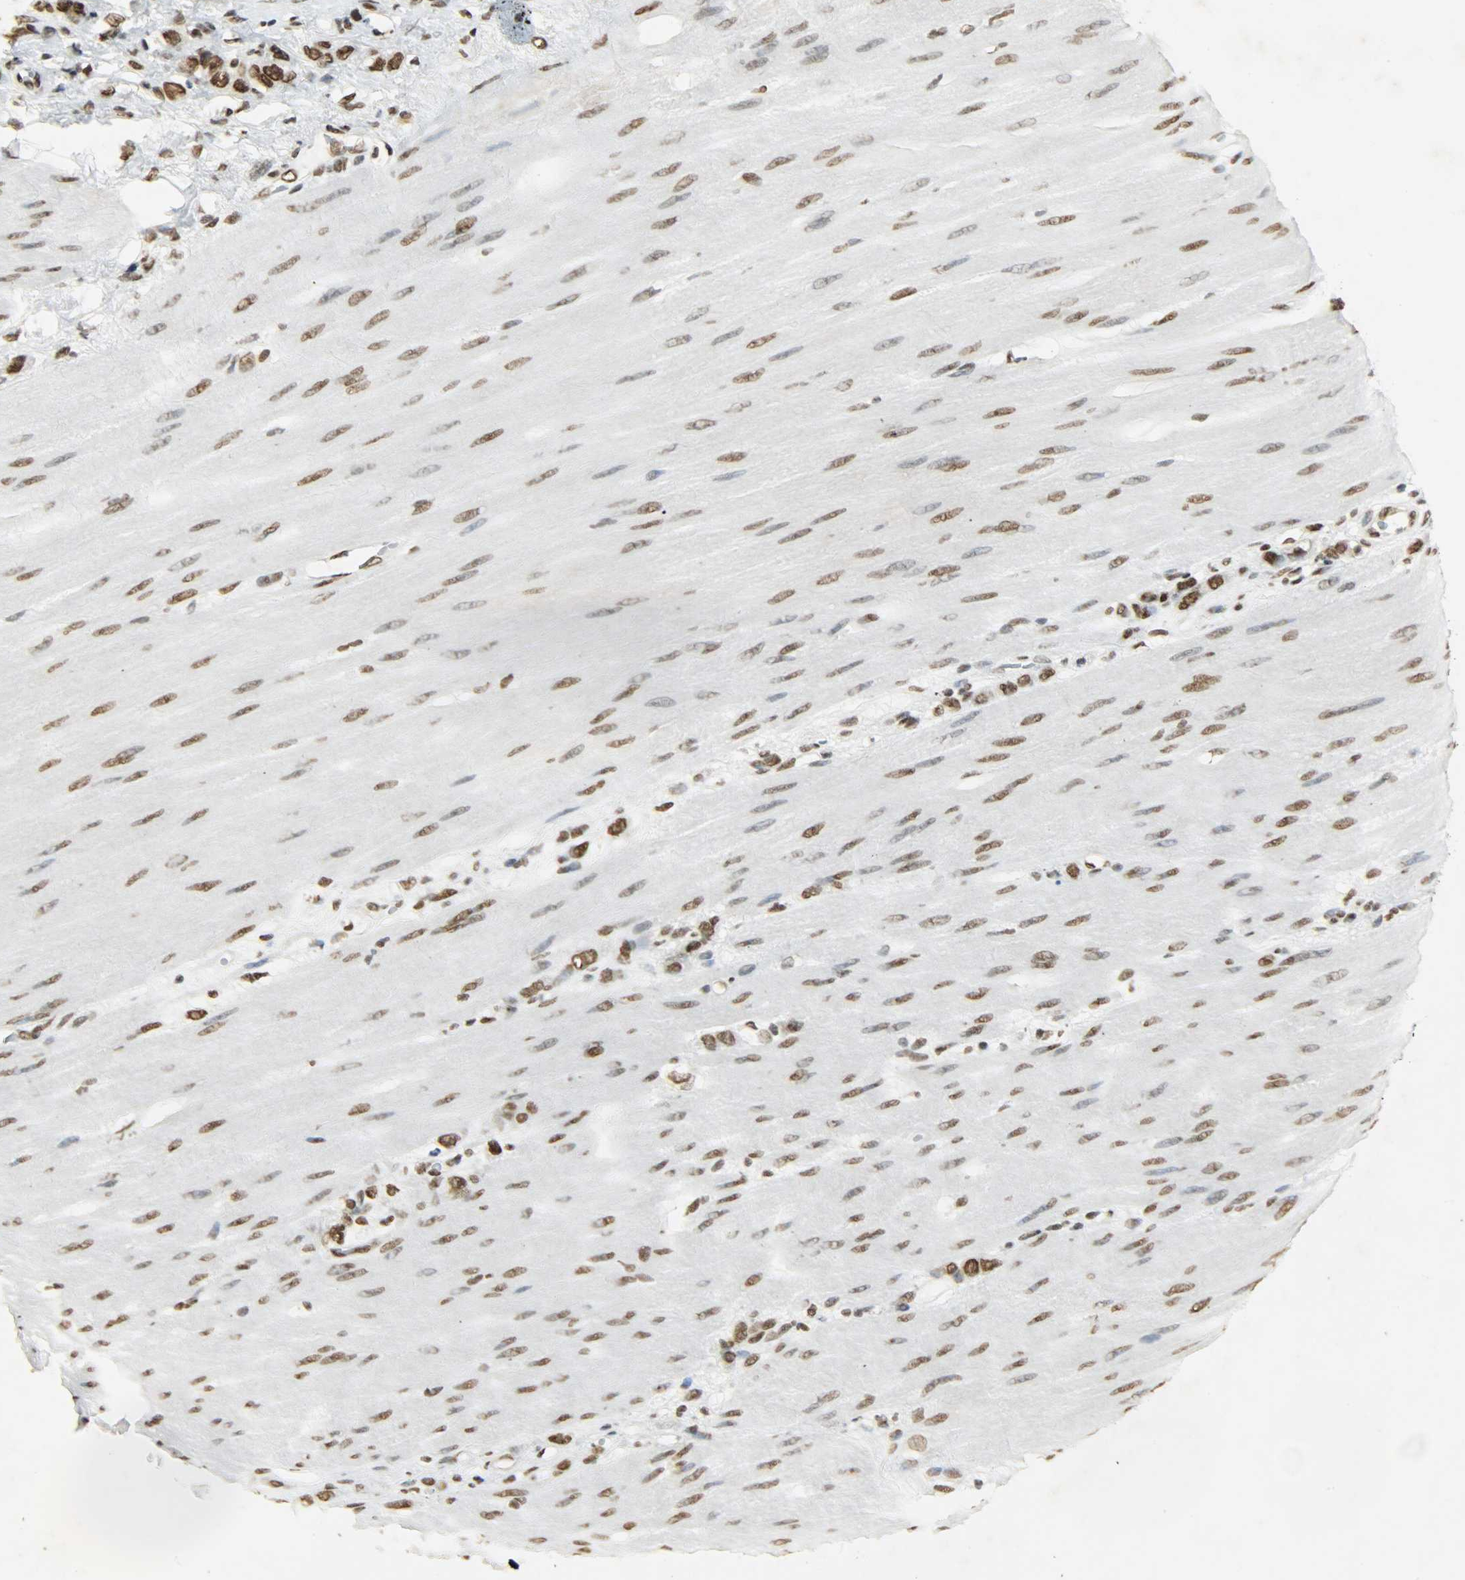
{"staining": {"intensity": "strong", "quantity": ">75%", "location": "nuclear"}, "tissue": "stomach cancer", "cell_type": "Tumor cells", "image_type": "cancer", "snomed": [{"axis": "morphology", "description": "Adenocarcinoma, NOS"}, {"axis": "topography", "description": "Stomach"}], "caption": "The histopathology image demonstrates staining of stomach cancer (adenocarcinoma), revealing strong nuclear protein staining (brown color) within tumor cells. The staining is performed using DAB (3,3'-diaminobenzidine) brown chromogen to label protein expression. The nuclei are counter-stained blue using hematoxylin.", "gene": "KHDRBS1", "patient": {"sex": "male", "age": 82}}